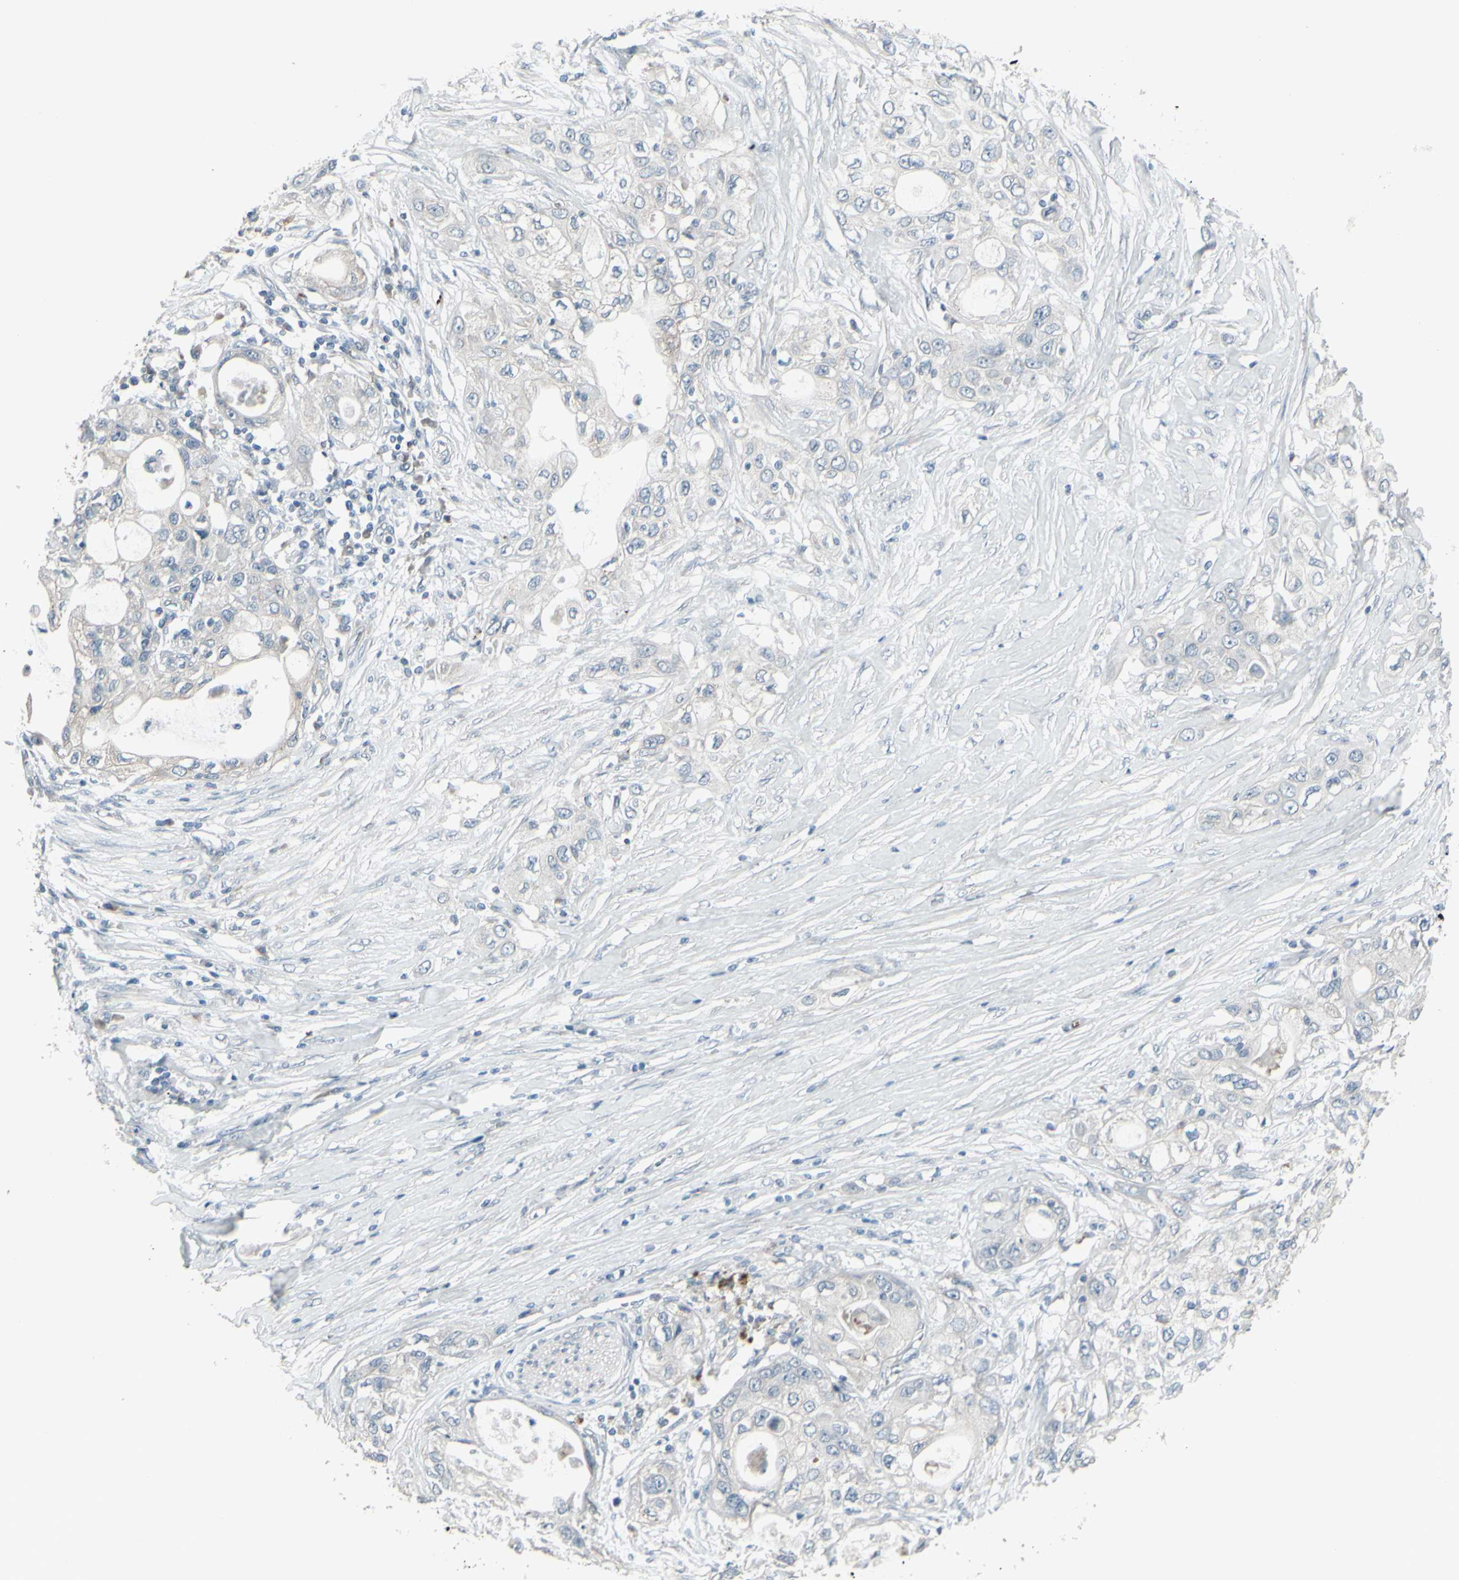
{"staining": {"intensity": "weak", "quantity": "<25%", "location": "cytoplasmic/membranous"}, "tissue": "pancreatic cancer", "cell_type": "Tumor cells", "image_type": "cancer", "snomed": [{"axis": "morphology", "description": "Adenocarcinoma, NOS"}, {"axis": "topography", "description": "Pancreas"}], "caption": "There is no significant staining in tumor cells of pancreatic cancer. The staining is performed using DAB (3,3'-diaminobenzidine) brown chromogen with nuclei counter-stained in using hematoxylin.", "gene": "CD79B", "patient": {"sex": "female", "age": 70}}